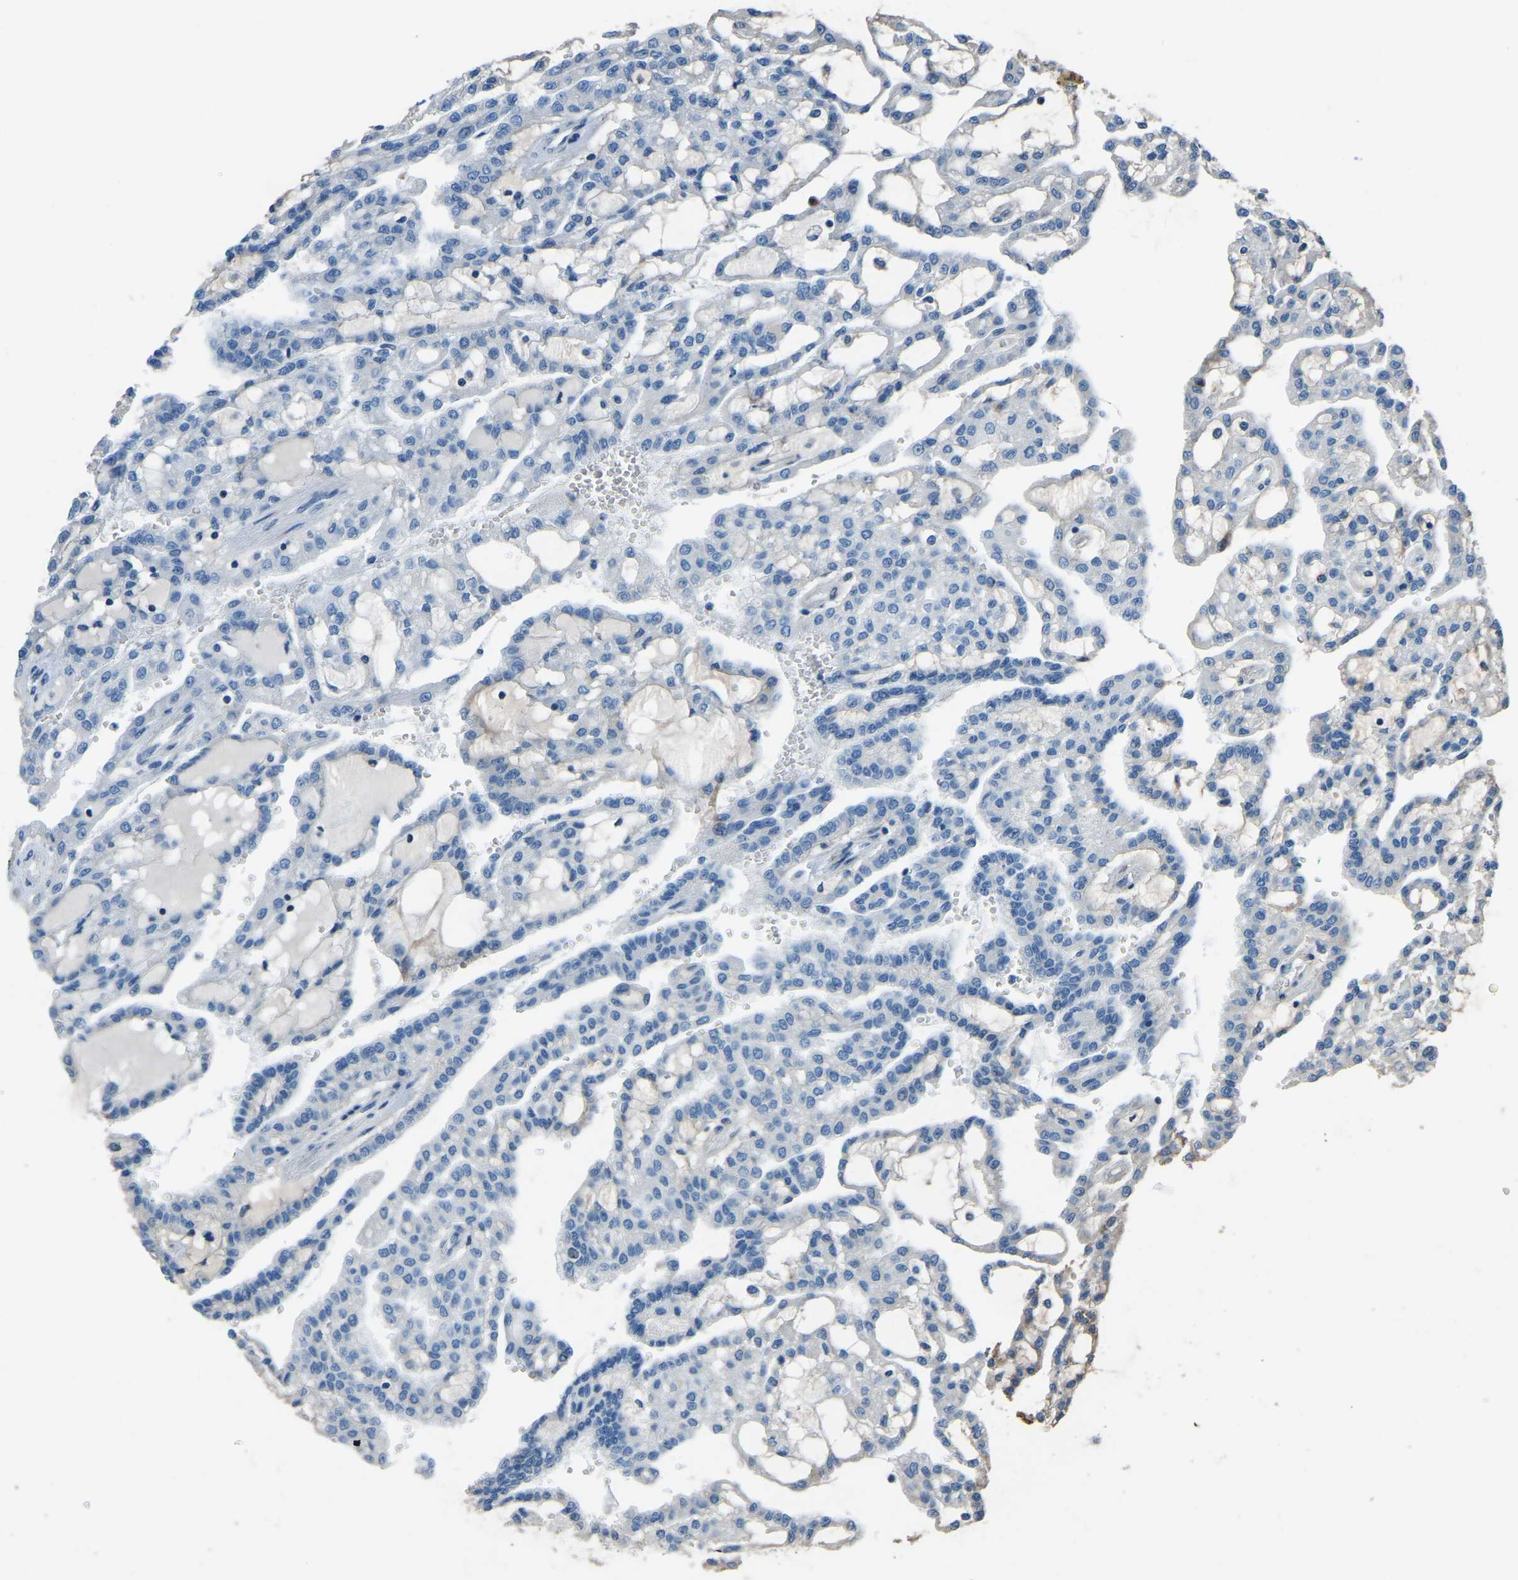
{"staining": {"intensity": "negative", "quantity": "none", "location": "none"}, "tissue": "renal cancer", "cell_type": "Tumor cells", "image_type": "cancer", "snomed": [{"axis": "morphology", "description": "Adenocarcinoma, NOS"}, {"axis": "topography", "description": "Kidney"}], "caption": "Immunohistochemistry image of neoplastic tissue: renal cancer (adenocarcinoma) stained with DAB (3,3'-diaminobenzidine) reveals no significant protein expression in tumor cells.", "gene": "COL3A1", "patient": {"sex": "male", "age": 63}}